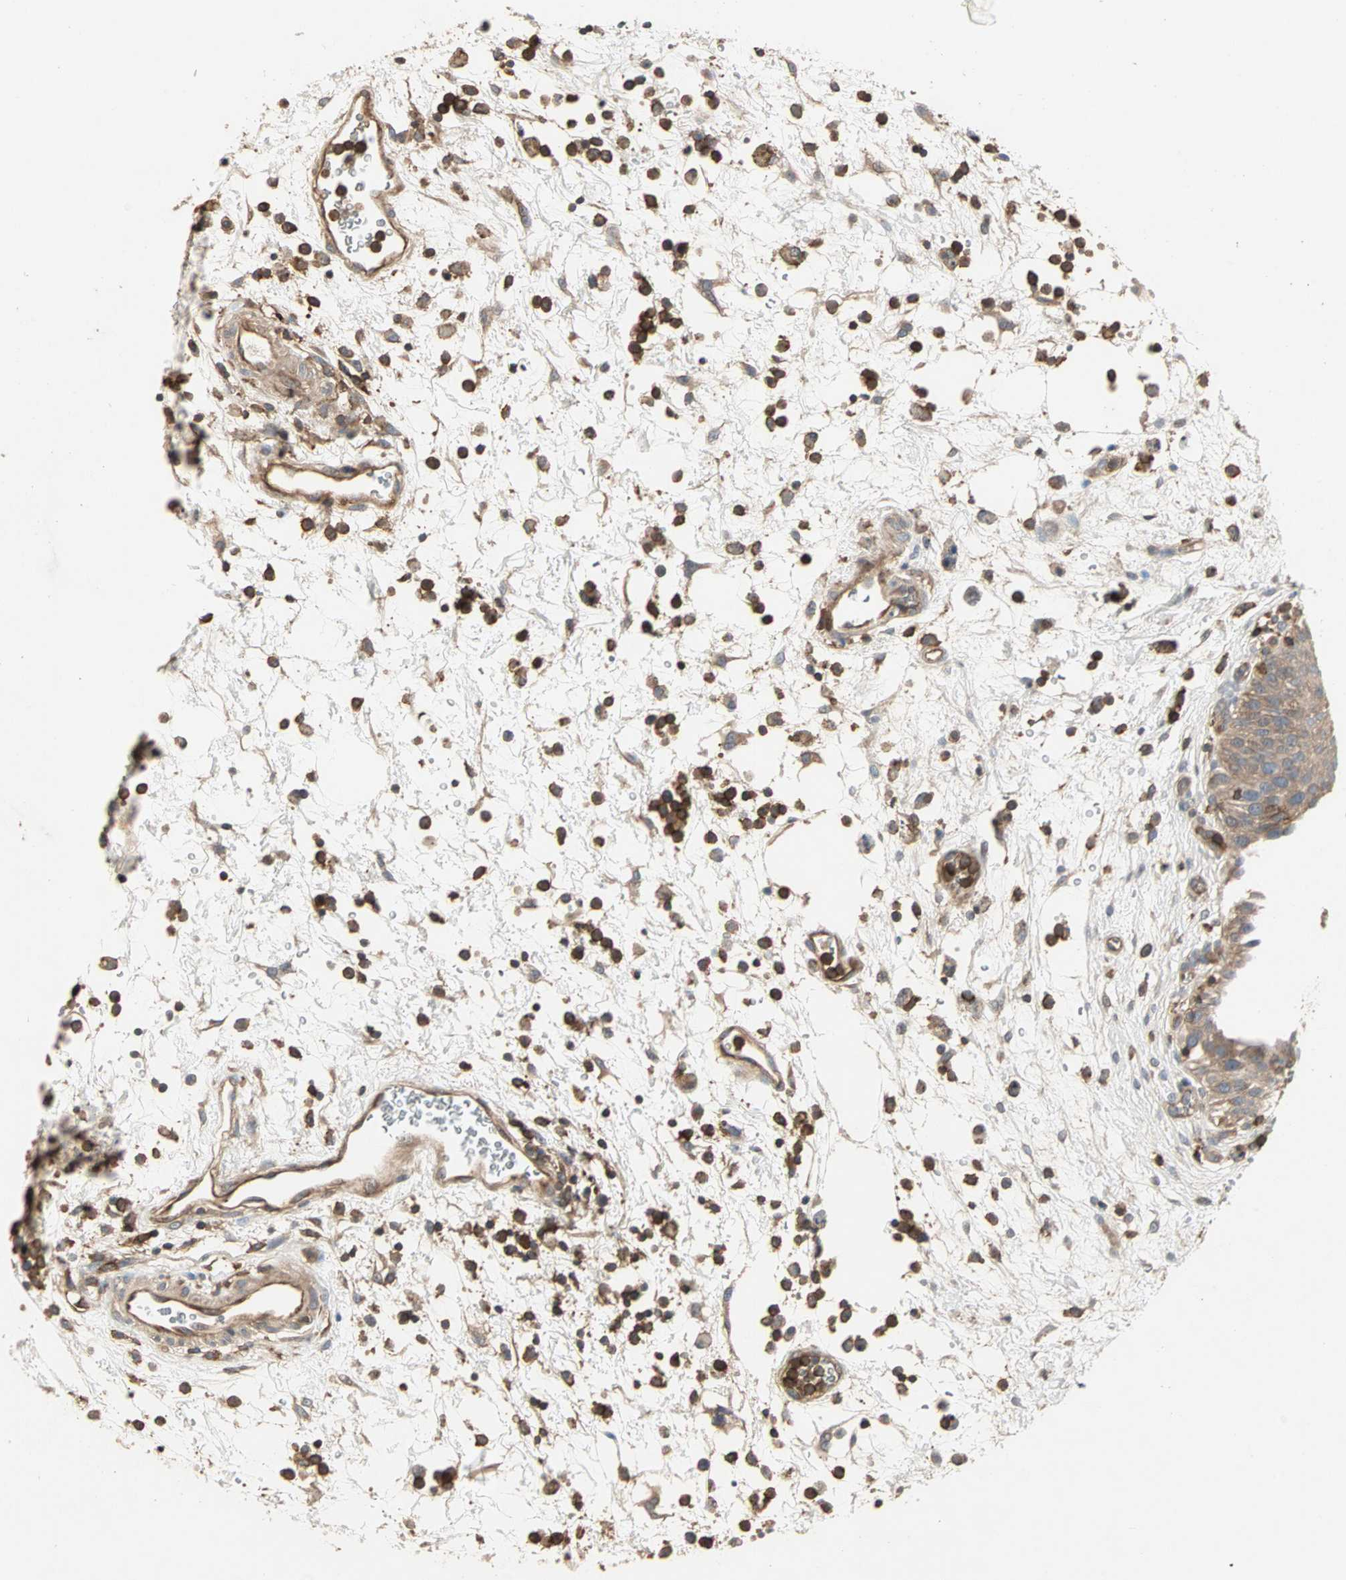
{"staining": {"intensity": "moderate", "quantity": ">75%", "location": "cytoplasmic/membranous"}, "tissue": "urinary bladder", "cell_type": "Urothelial cells", "image_type": "normal", "snomed": [{"axis": "morphology", "description": "Normal tissue, NOS"}, {"axis": "morphology", "description": "Dysplasia, NOS"}, {"axis": "topography", "description": "Urinary bladder"}], "caption": "Protein expression analysis of benign urinary bladder demonstrates moderate cytoplasmic/membranous expression in approximately >75% of urothelial cells. (Stains: DAB in brown, nuclei in blue, Microscopy: brightfield microscopy at high magnification).", "gene": "GNAI2", "patient": {"sex": "male", "age": 35}}